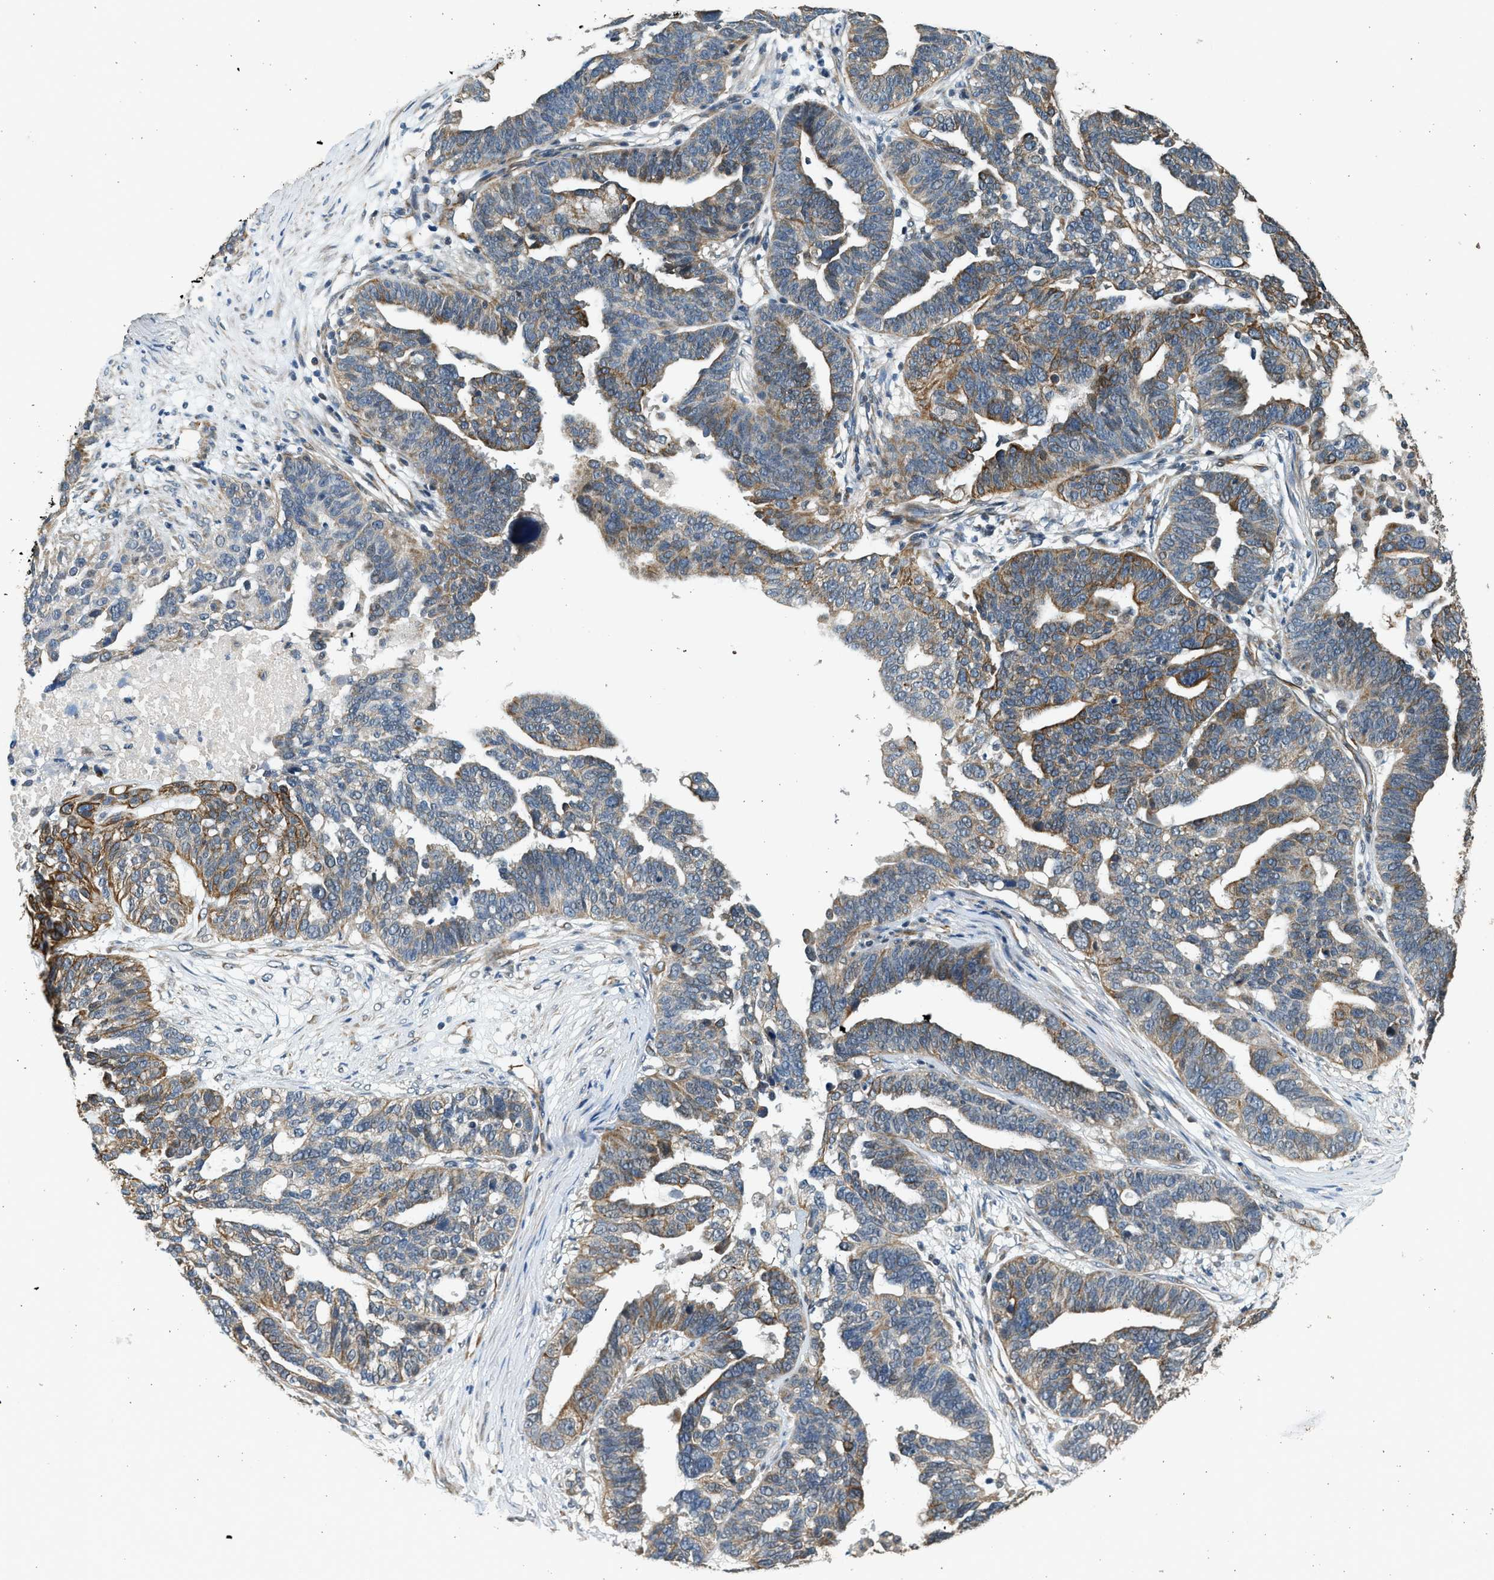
{"staining": {"intensity": "weak", "quantity": "25%-75%", "location": "cytoplasmic/membranous"}, "tissue": "ovarian cancer", "cell_type": "Tumor cells", "image_type": "cancer", "snomed": [{"axis": "morphology", "description": "Cystadenocarcinoma, serous, NOS"}, {"axis": "topography", "description": "Ovary"}], "caption": "A high-resolution micrograph shows IHC staining of ovarian cancer, which shows weak cytoplasmic/membranous positivity in approximately 25%-75% of tumor cells.", "gene": "PCLO", "patient": {"sex": "female", "age": 59}}